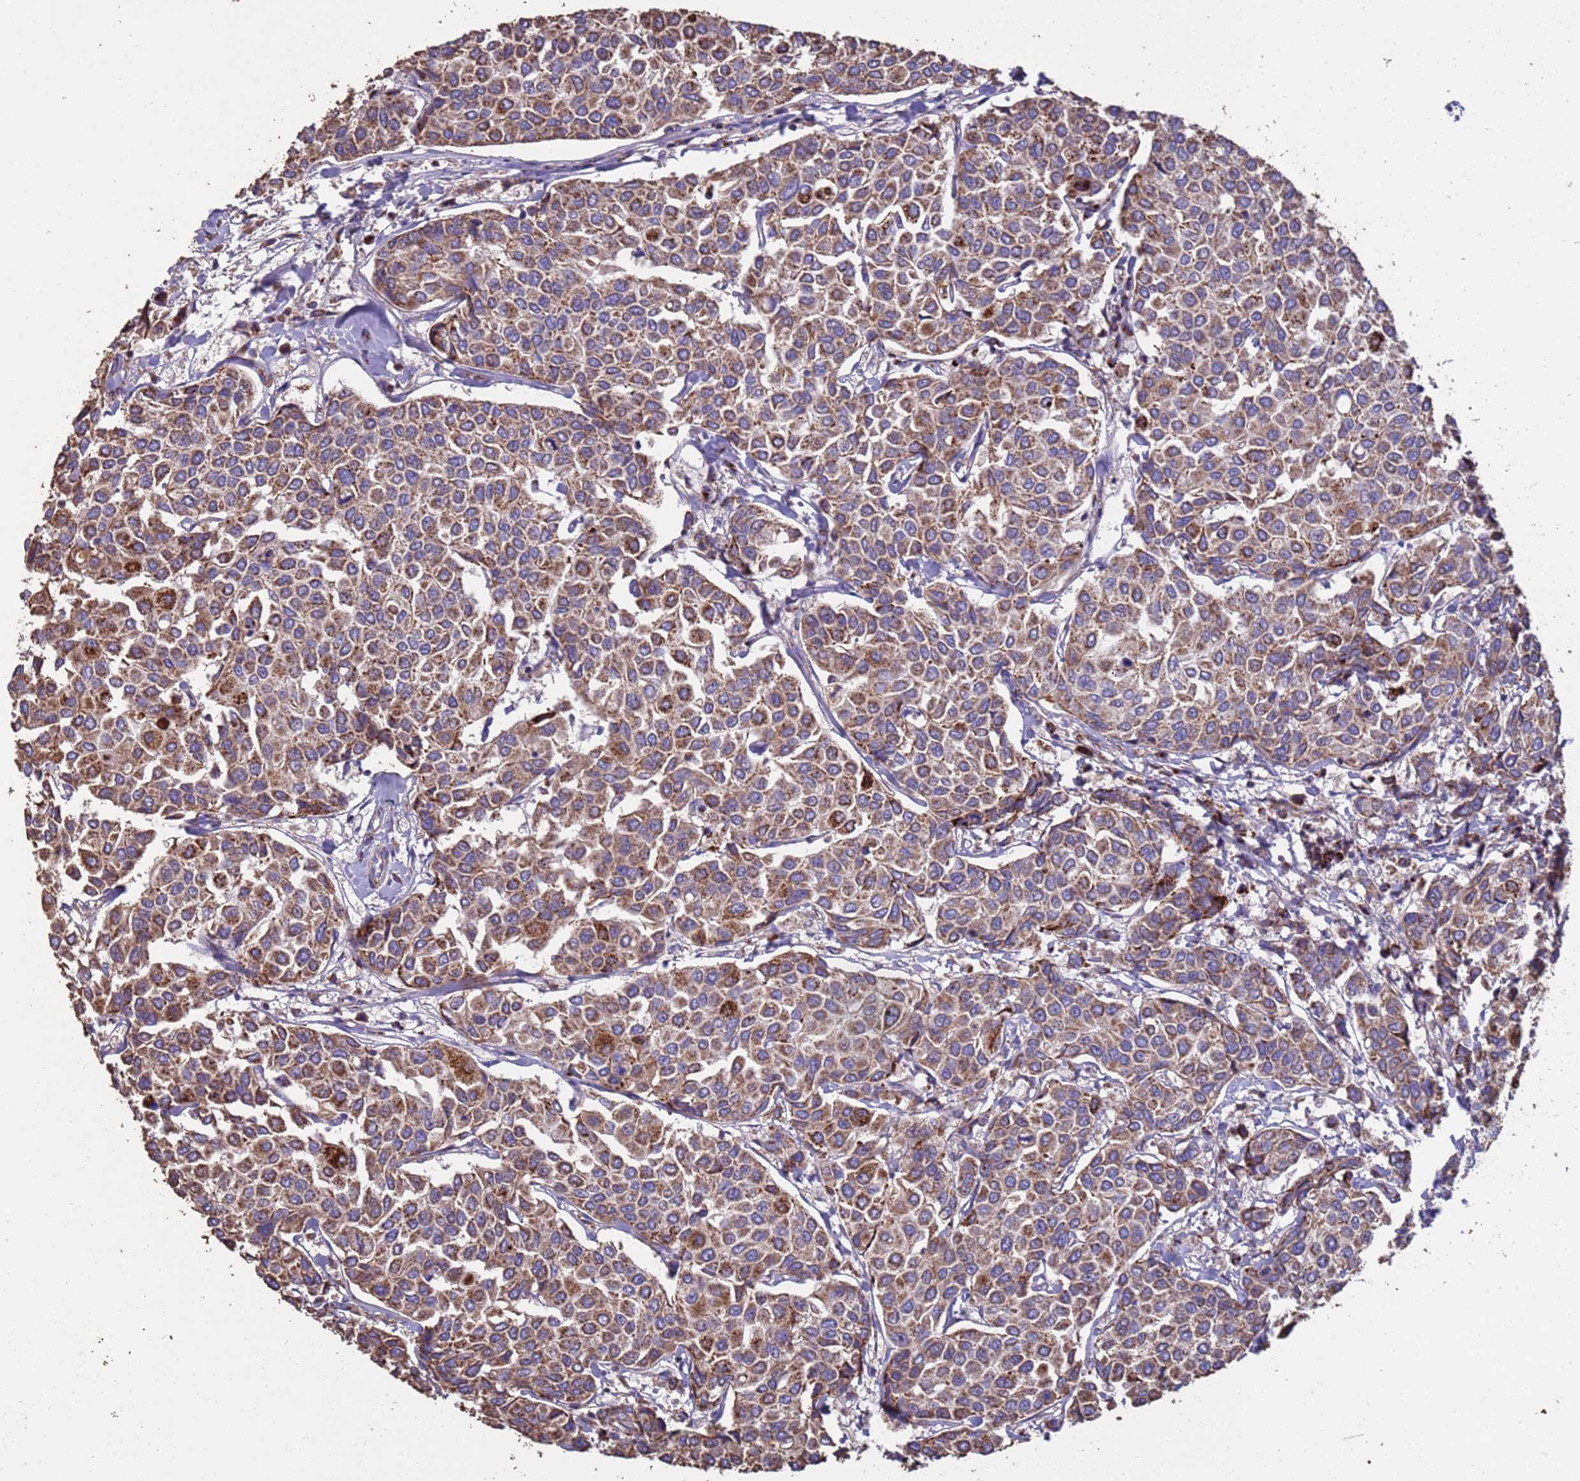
{"staining": {"intensity": "moderate", "quantity": ">75%", "location": "cytoplasmic/membranous"}, "tissue": "breast cancer", "cell_type": "Tumor cells", "image_type": "cancer", "snomed": [{"axis": "morphology", "description": "Duct carcinoma"}, {"axis": "topography", "description": "Breast"}], "caption": "Approximately >75% of tumor cells in human breast cancer (infiltrating ductal carcinoma) demonstrate moderate cytoplasmic/membranous protein expression as visualized by brown immunohistochemical staining.", "gene": "ZNFX1", "patient": {"sex": "female", "age": 55}}